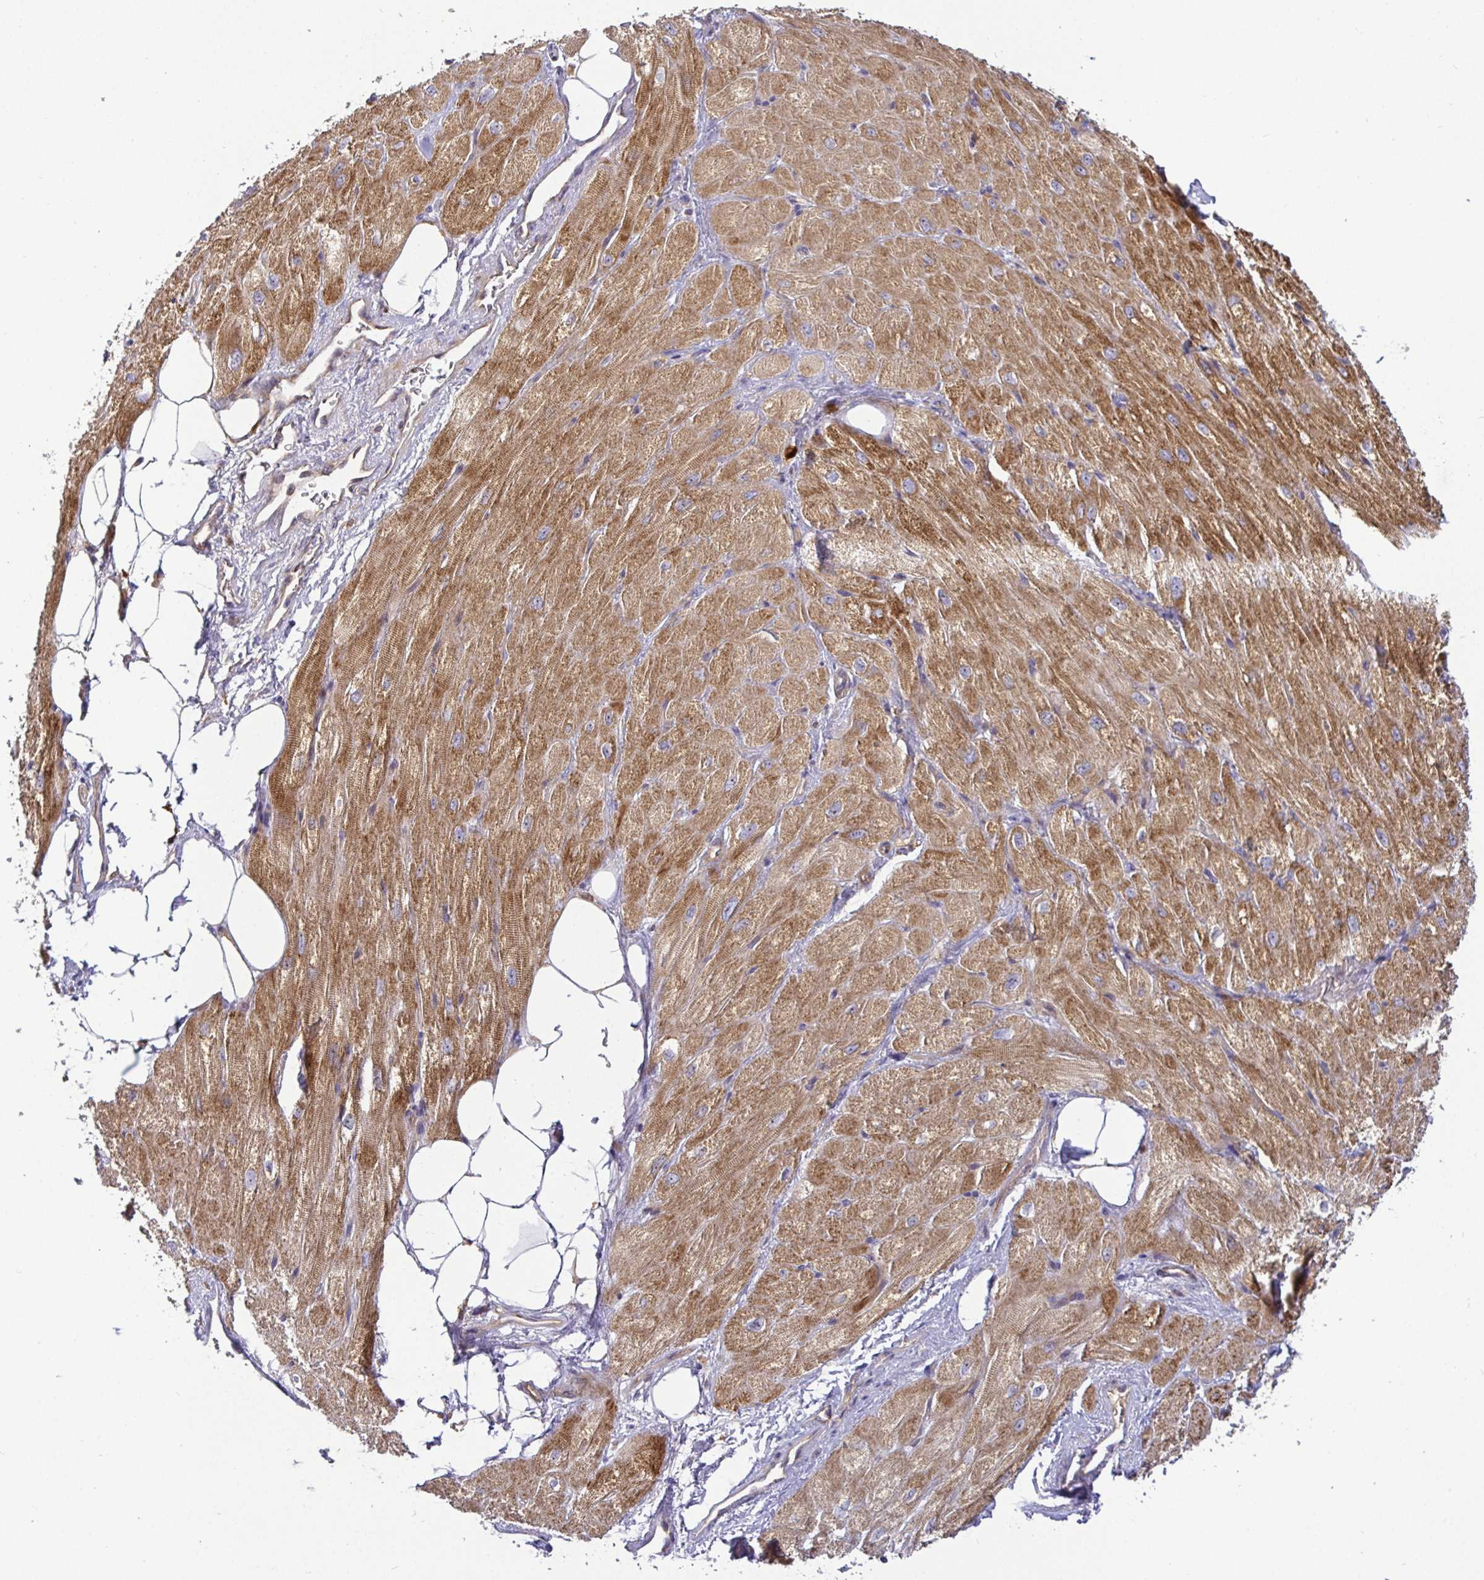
{"staining": {"intensity": "moderate", "quantity": ">75%", "location": "cytoplasmic/membranous"}, "tissue": "heart muscle", "cell_type": "Cardiomyocytes", "image_type": "normal", "snomed": [{"axis": "morphology", "description": "Normal tissue, NOS"}, {"axis": "topography", "description": "Heart"}], "caption": "An immunohistochemistry photomicrograph of normal tissue is shown. Protein staining in brown shows moderate cytoplasmic/membranous positivity in heart muscle within cardiomyocytes. (DAB (3,3'-diaminobenzidine) = brown stain, brightfield microscopy at high magnification).", "gene": "SNX8", "patient": {"sex": "male", "age": 62}}